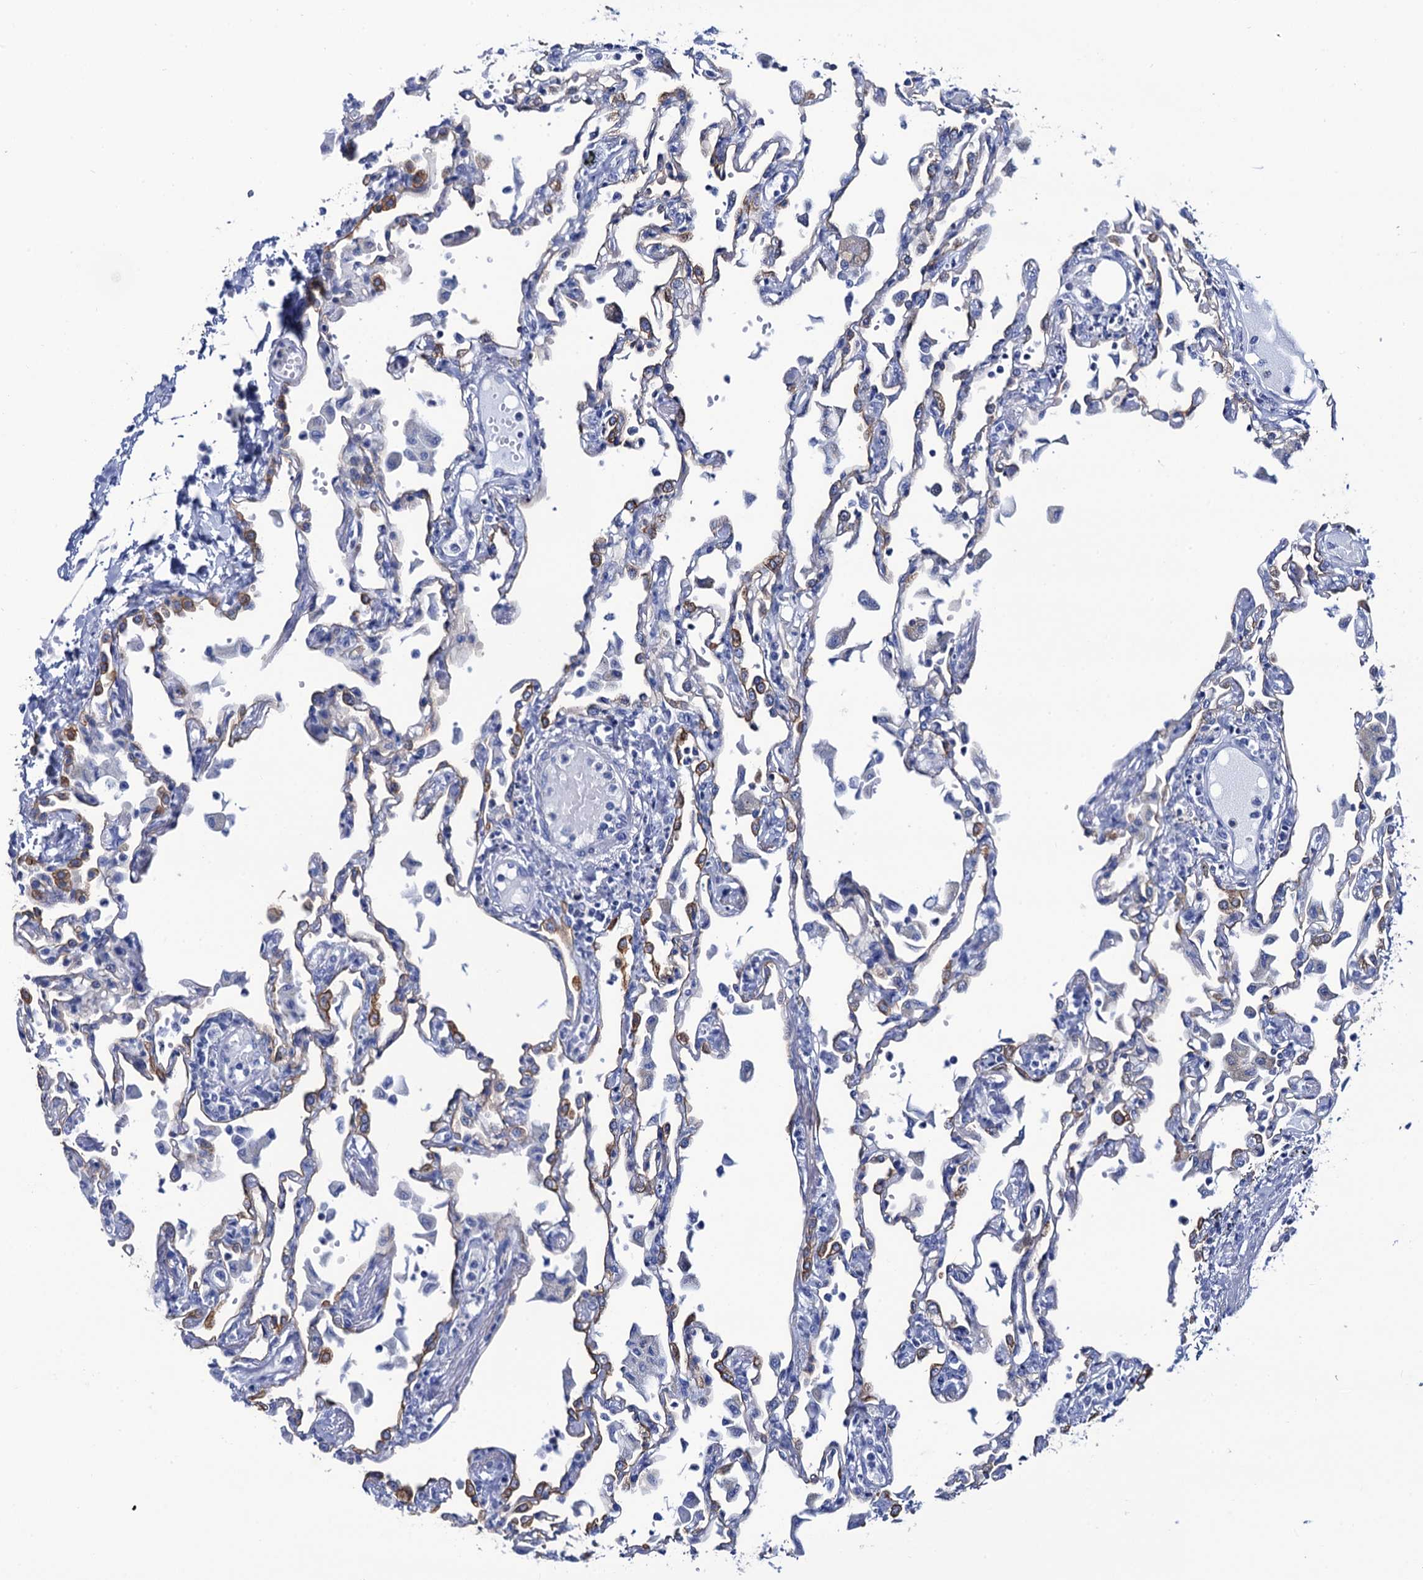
{"staining": {"intensity": "moderate", "quantity": "<25%", "location": "cytoplasmic/membranous"}, "tissue": "lung", "cell_type": "Alveolar cells", "image_type": "normal", "snomed": [{"axis": "morphology", "description": "Normal tissue, NOS"}, {"axis": "topography", "description": "Bronchus"}, {"axis": "topography", "description": "Lung"}], "caption": "Brown immunohistochemical staining in unremarkable human lung reveals moderate cytoplasmic/membranous expression in approximately <25% of alveolar cells.", "gene": "RAB3IP", "patient": {"sex": "female", "age": 49}}